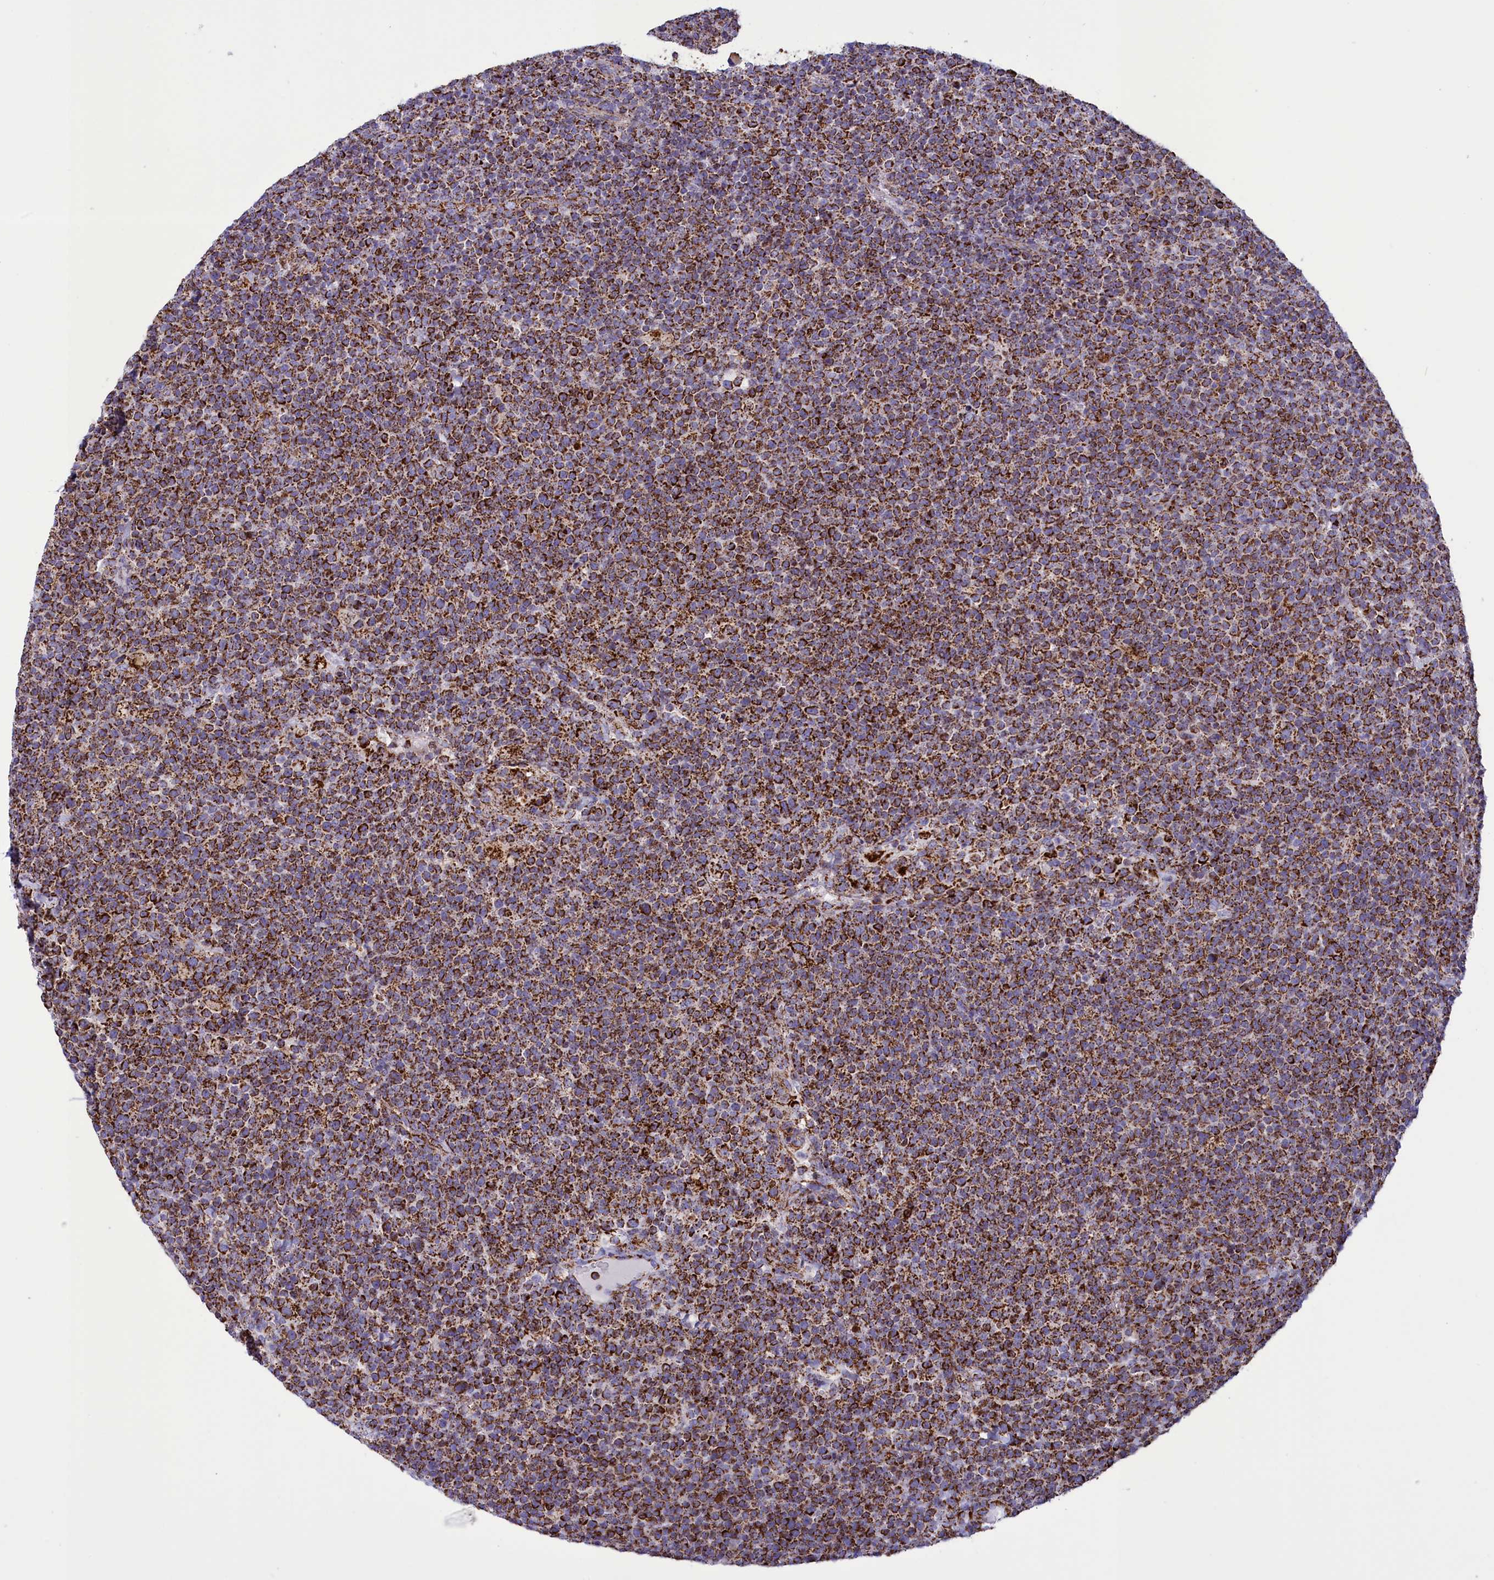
{"staining": {"intensity": "strong", "quantity": ">75%", "location": "cytoplasmic/membranous"}, "tissue": "lymphoma", "cell_type": "Tumor cells", "image_type": "cancer", "snomed": [{"axis": "morphology", "description": "Malignant lymphoma, non-Hodgkin's type, High grade"}, {"axis": "topography", "description": "Lymph node"}], "caption": "IHC image of neoplastic tissue: lymphoma stained using immunohistochemistry (IHC) displays high levels of strong protein expression localized specifically in the cytoplasmic/membranous of tumor cells, appearing as a cytoplasmic/membranous brown color.", "gene": "ISOC2", "patient": {"sex": "male", "age": 61}}